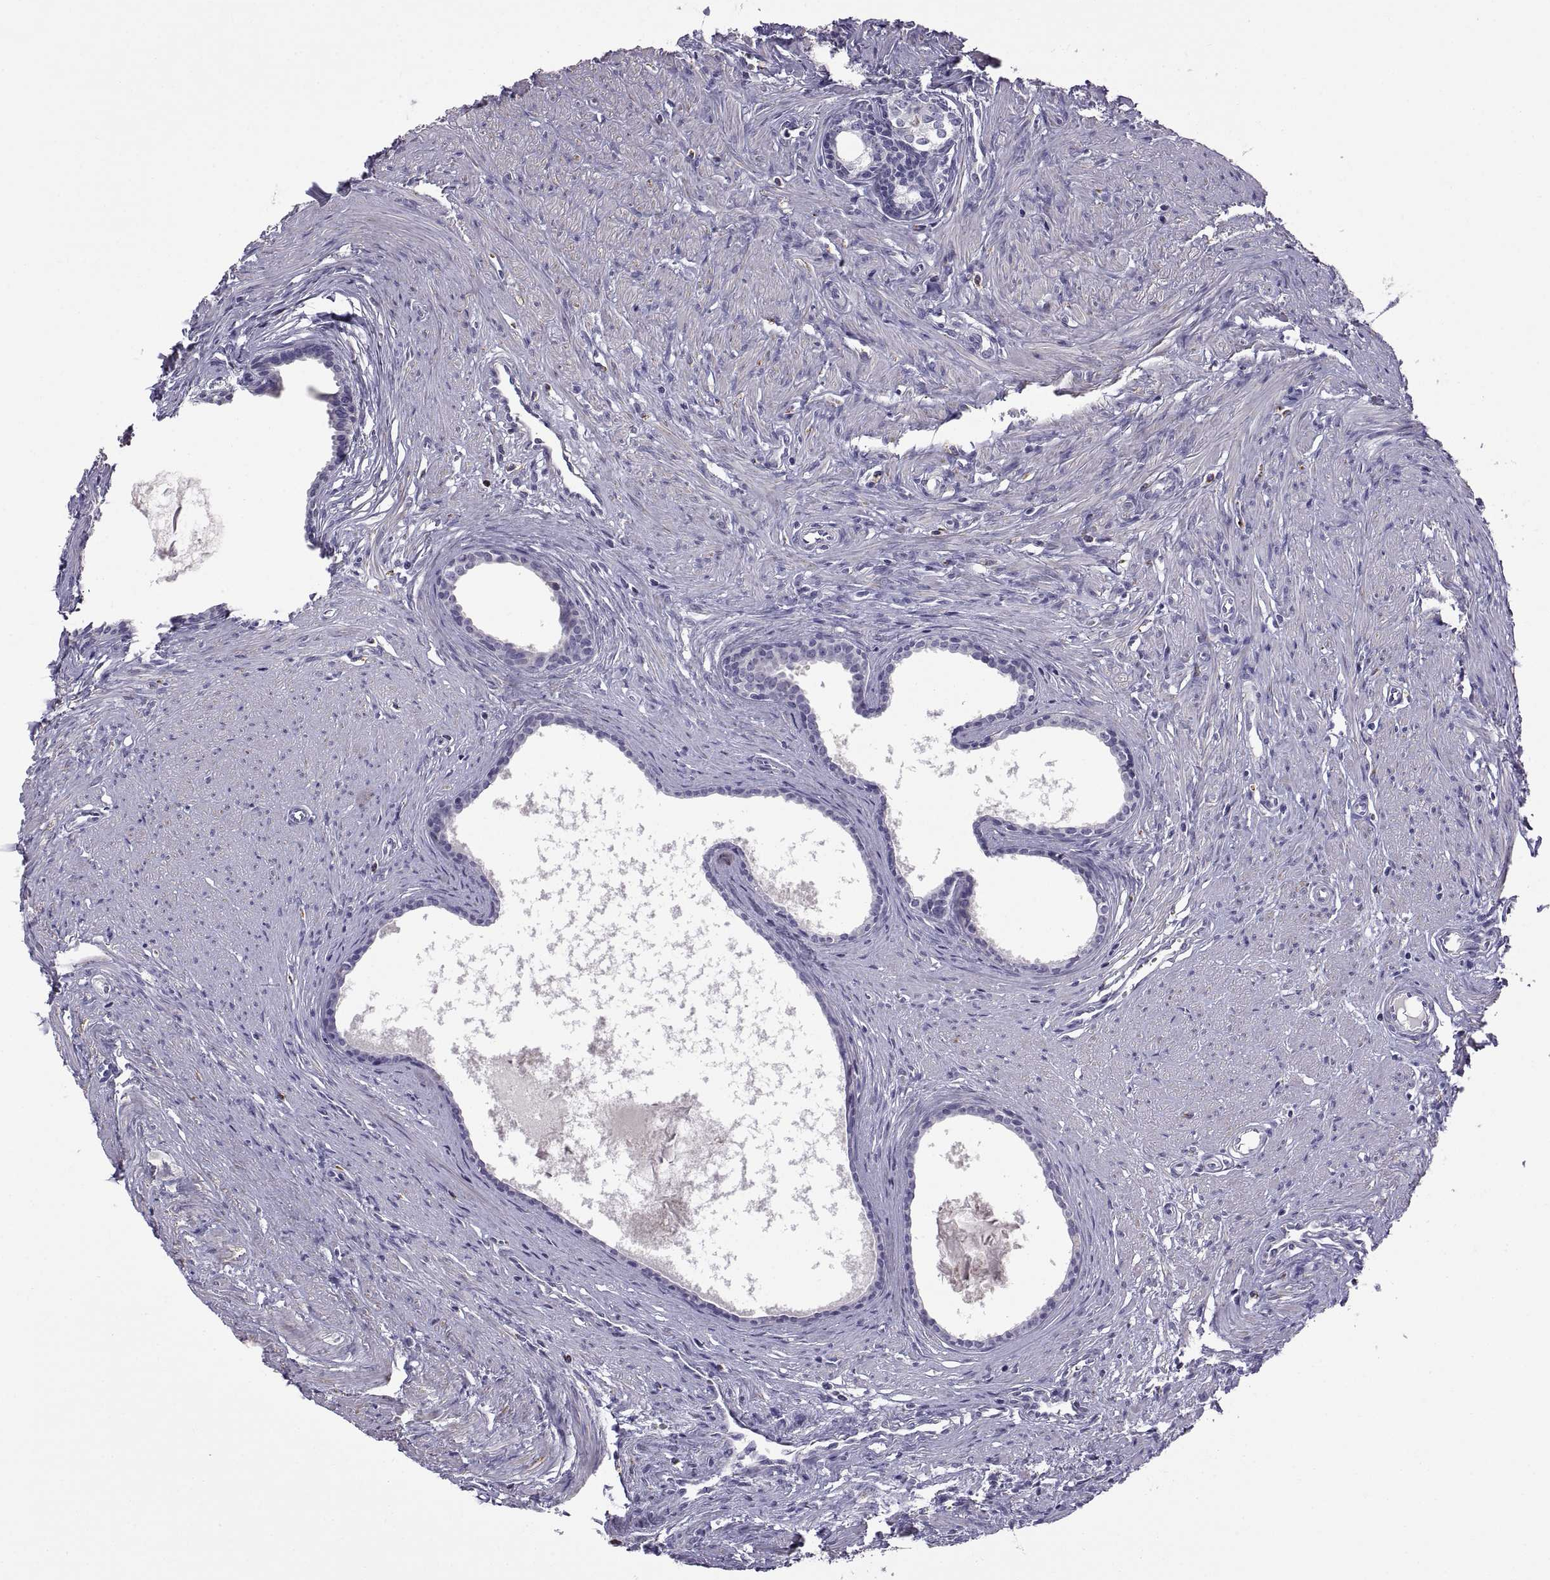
{"staining": {"intensity": "negative", "quantity": "none", "location": "none"}, "tissue": "prostate", "cell_type": "Glandular cells", "image_type": "normal", "snomed": [{"axis": "morphology", "description": "Normal tissue, NOS"}, {"axis": "topography", "description": "Prostate"}], "caption": "This histopathology image is of benign prostate stained with immunohistochemistry (IHC) to label a protein in brown with the nuclei are counter-stained blue. There is no positivity in glandular cells.", "gene": "MAGEB18", "patient": {"sex": "male", "age": 60}}